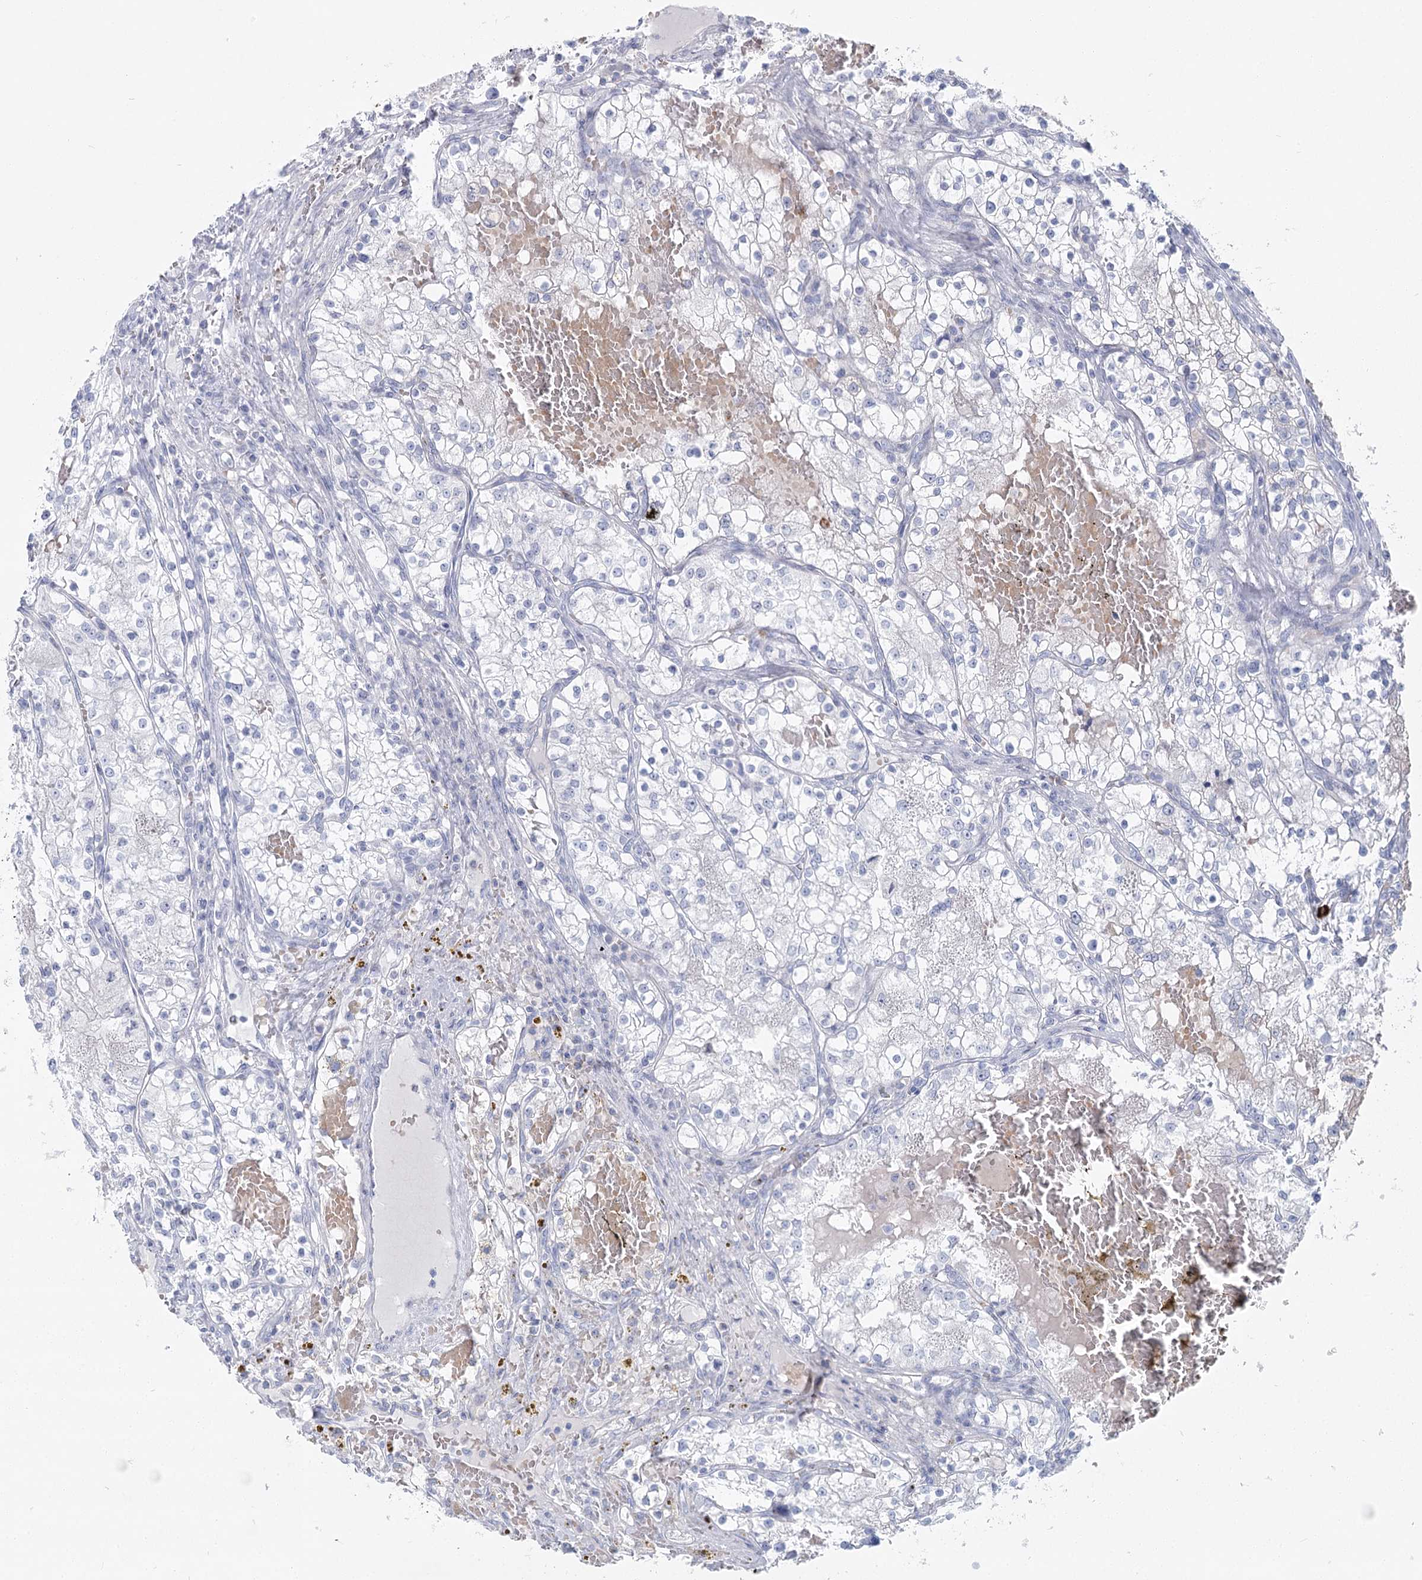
{"staining": {"intensity": "negative", "quantity": "none", "location": "none"}, "tissue": "renal cancer", "cell_type": "Tumor cells", "image_type": "cancer", "snomed": [{"axis": "morphology", "description": "Normal tissue, NOS"}, {"axis": "morphology", "description": "Adenocarcinoma, NOS"}, {"axis": "topography", "description": "Kidney"}], "caption": "This is an immunohistochemistry (IHC) image of adenocarcinoma (renal). There is no positivity in tumor cells.", "gene": "IFIT5", "patient": {"sex": "male", "age": 68}}